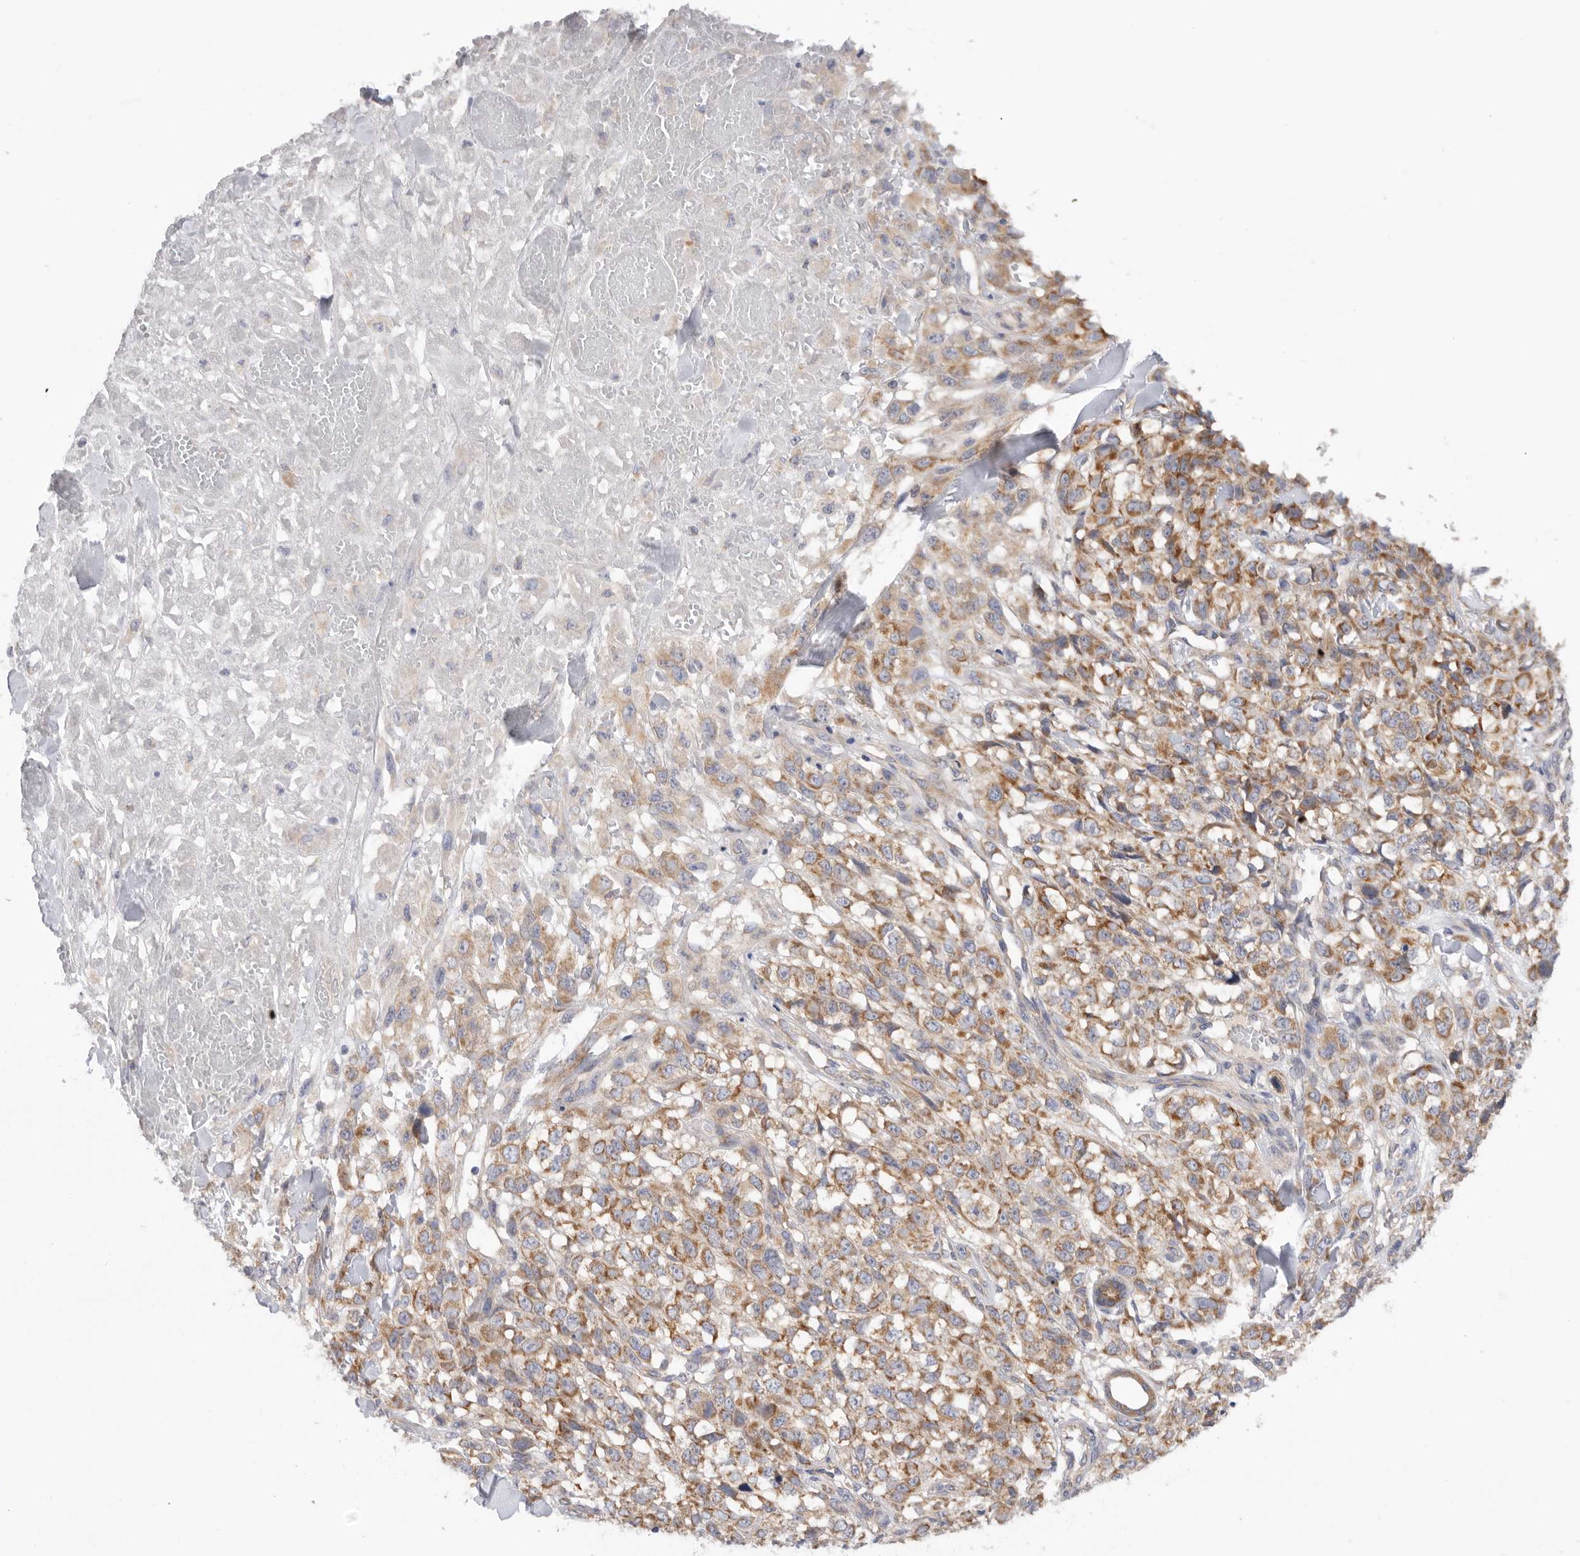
{"staining": {"intensity": "moderate", "quantity": ">75%", "location": "cytoplasmic/membranous"}, "tissue": "melanoma", "cell_type": "Tumor cells", "image_type": "cancer", "snomed": [{"axis": "morphology", "description": "Malignant melanoma, Metastatic site"}, {"axis": "topography", "description": "Skin"}], "caption": "Protein staining by immunohistochemistry (IHC) displays moderate cytoplasmic/membranous staining in approximately >75% of tumor cells in melanoma.", "gene": "MTFR1L", "patient": {"sex": "female", "age": 72}}